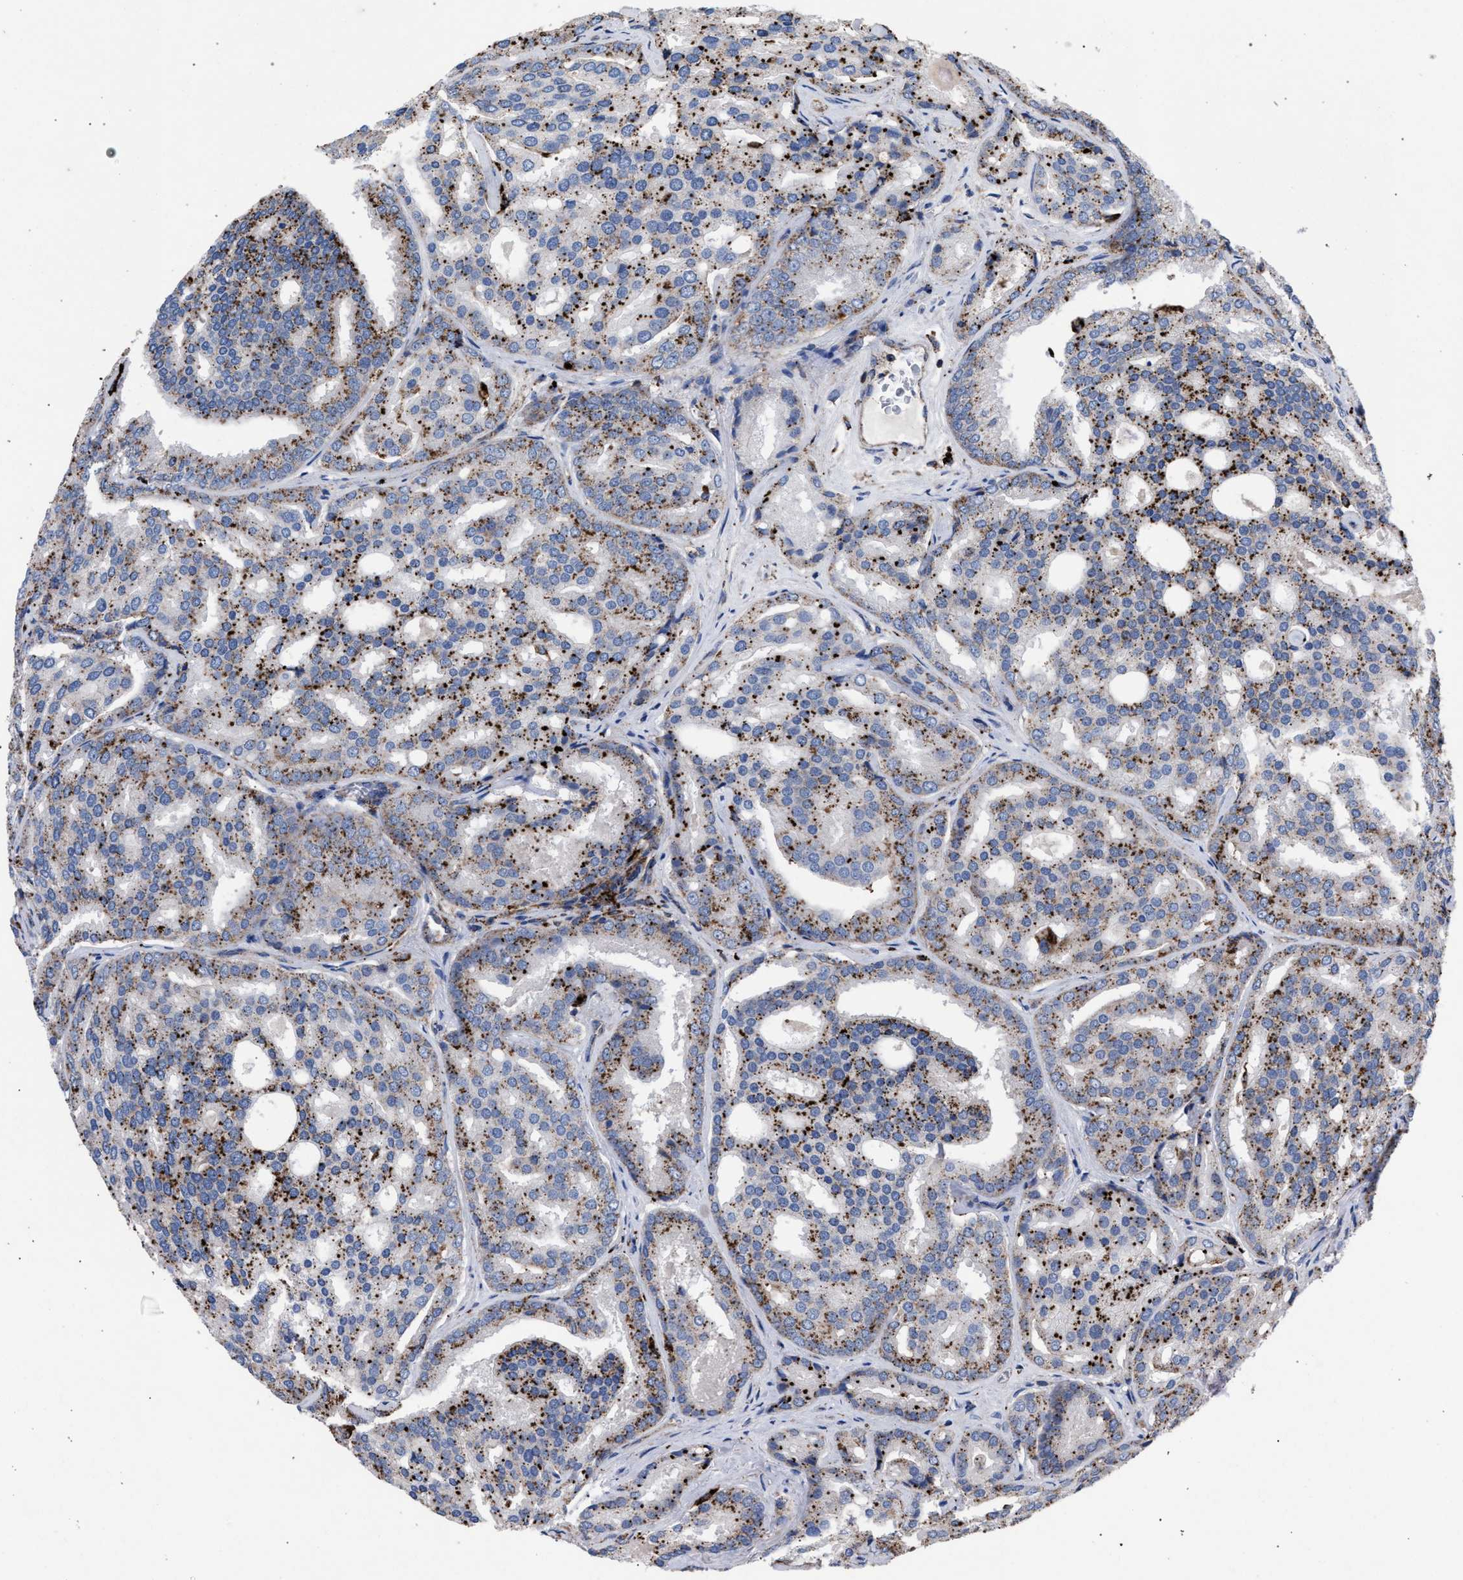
{"staining": {"intensity": "moderate", "quantity": ">75%", "location": "cytoplasmic/membranous"}, "tissue": "prostate cancer", "cell_type": "Tumor cells", "image_type": "cancer", "snomed": [{"axis": "morphology", "description": "Adenocarcinoma, High grade"}, {"axis": "topography", "description": "Prostate"}], "caption": "Tumor cells exhibit moderate cytoplasmic/membranous positivity in about >75% of cells in prostate cancer (high-grade adenocarcinoma).", "gene": "PPT1", "patient": {"sex": "male", "age": 64}}